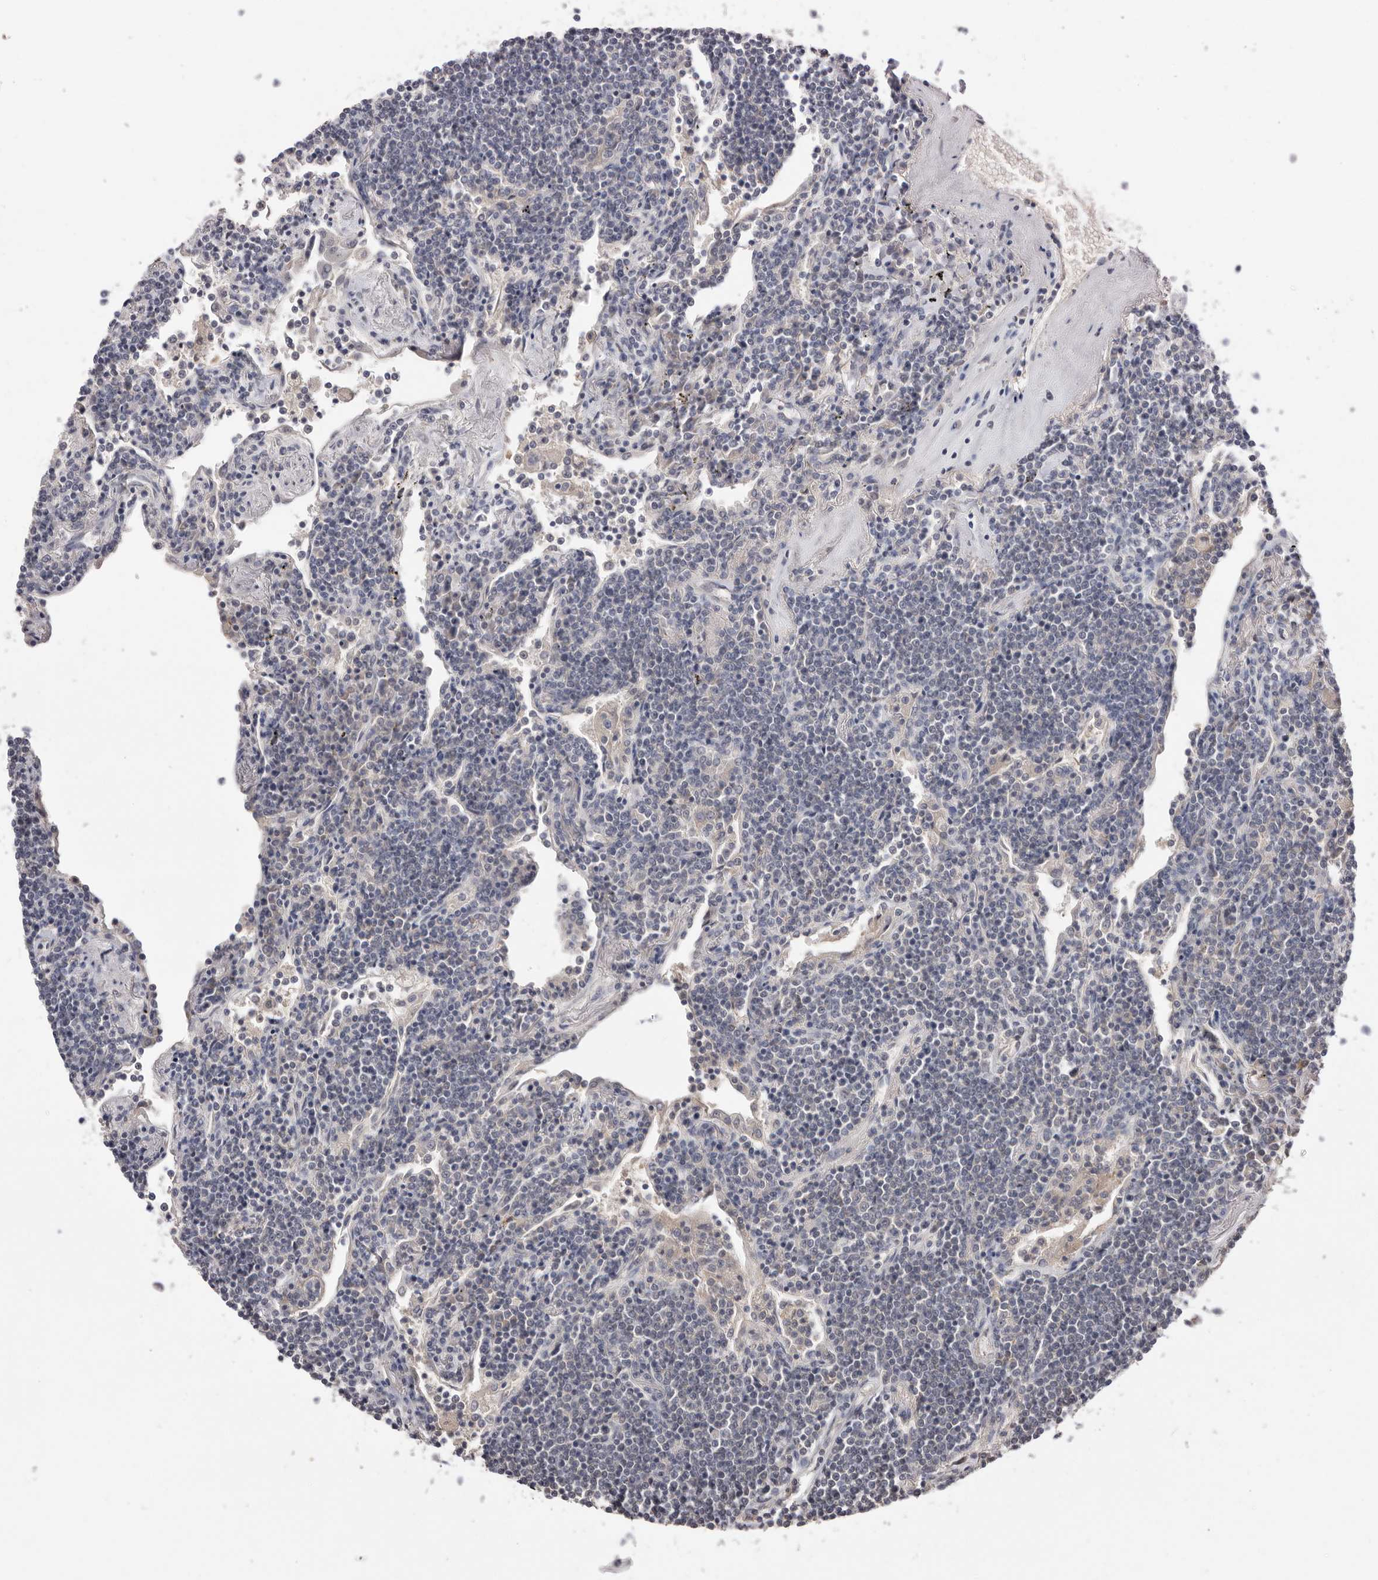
{"staining": {"intensity": "negative", "quantity": "none", "location": "none"}, "tissue": "lymphoma", "cell_type": "Tumor cells", "image_type": "cancer", "snomed": [{"axis": "morphology", "description": "Malignant lymphoma, non-Hodgkin's type, Low grade"}, {"axis": "topography", "description": "Lung"}], "caption": "There is no significant expression in tumor cells of low-grade malignant lymphoma, non-Hodgkin's type.", "gene": "DOP1A", "patient": {"sex": "female", "age": 71}}